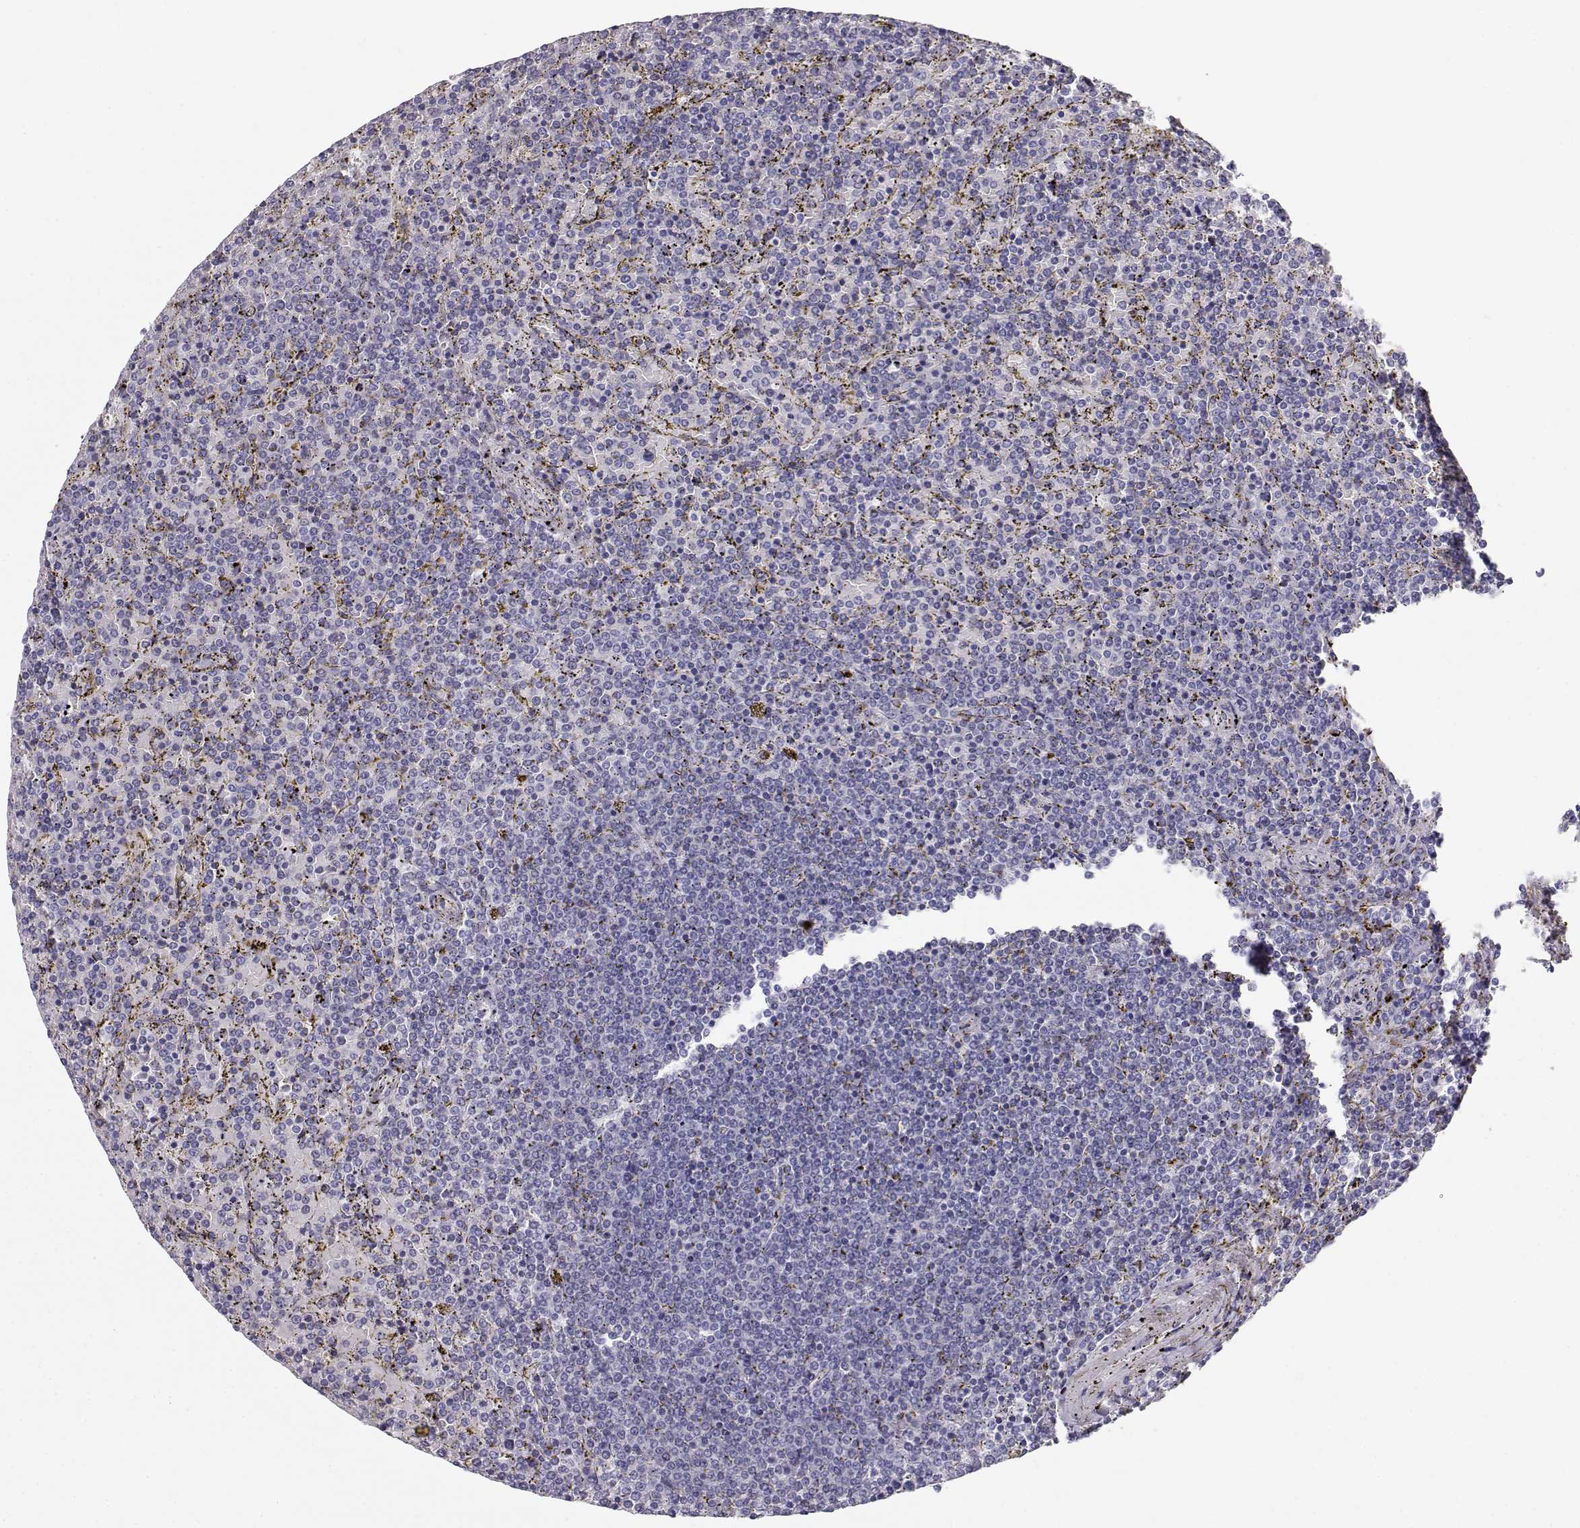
{"staining": {"intensity": "negative", "quantity": "none", "location": "none"}, "tissue": "lymphoma", "cell_type": "Tumor cells", "image_type": "cancer", "snomed": [{"axis": "morphology", "description": "Malignant lymphoma, non-Hodgkin's type, Low grade"}, {"axis": "topography", "description": "Spleen"}], "caption": "Immunohistochemistry histopathology image of human malignant lymphoma, non-Hodgkin's type (low-grade) stained for a protein (brown), which shows no positivity in tumor cells.", "gene": "MAGEC1", "patient": {"sex": "female", "age": 77}}